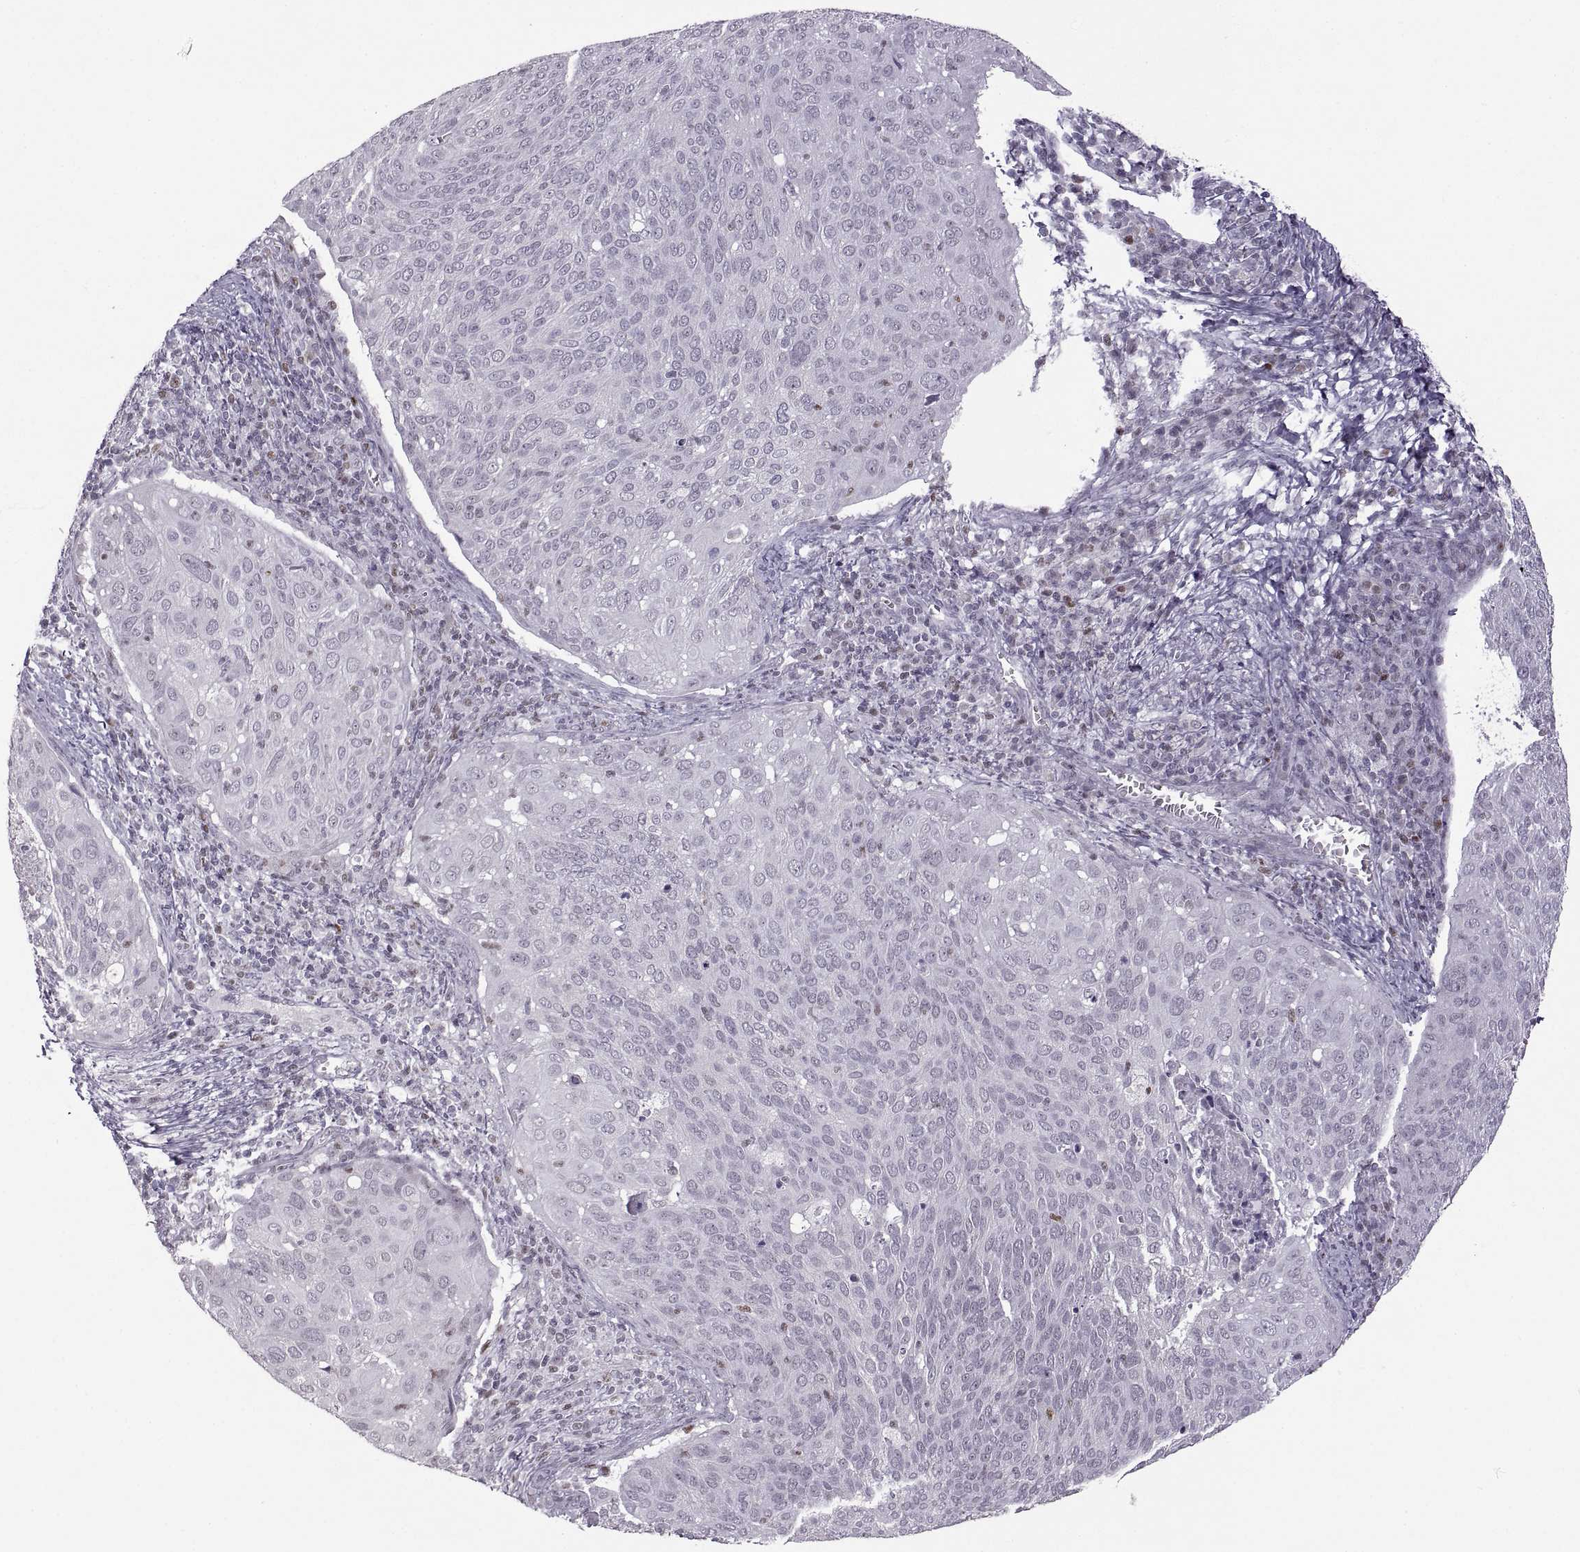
{"staining": {"intensity": "negative", "quantity": "none", "location": "none"}, "tissue": "cervical cancer", "cell_type": "Tumor cells", "image_type": "cancer", "snomed": [{"axis": "morphology", "description": "Squamous cell carcinoma, NOS"}, {"axis": "topography", "description": "Cervix"}], "caption": "Immunohistochemistry image of neoplastic tissue: squamous cell carcinoma (cervical) stained with DAB exhibits no significant protein staining in tumor cells.", "gene": "NEK2", "patient": {"sex": "female", "age": 39}}